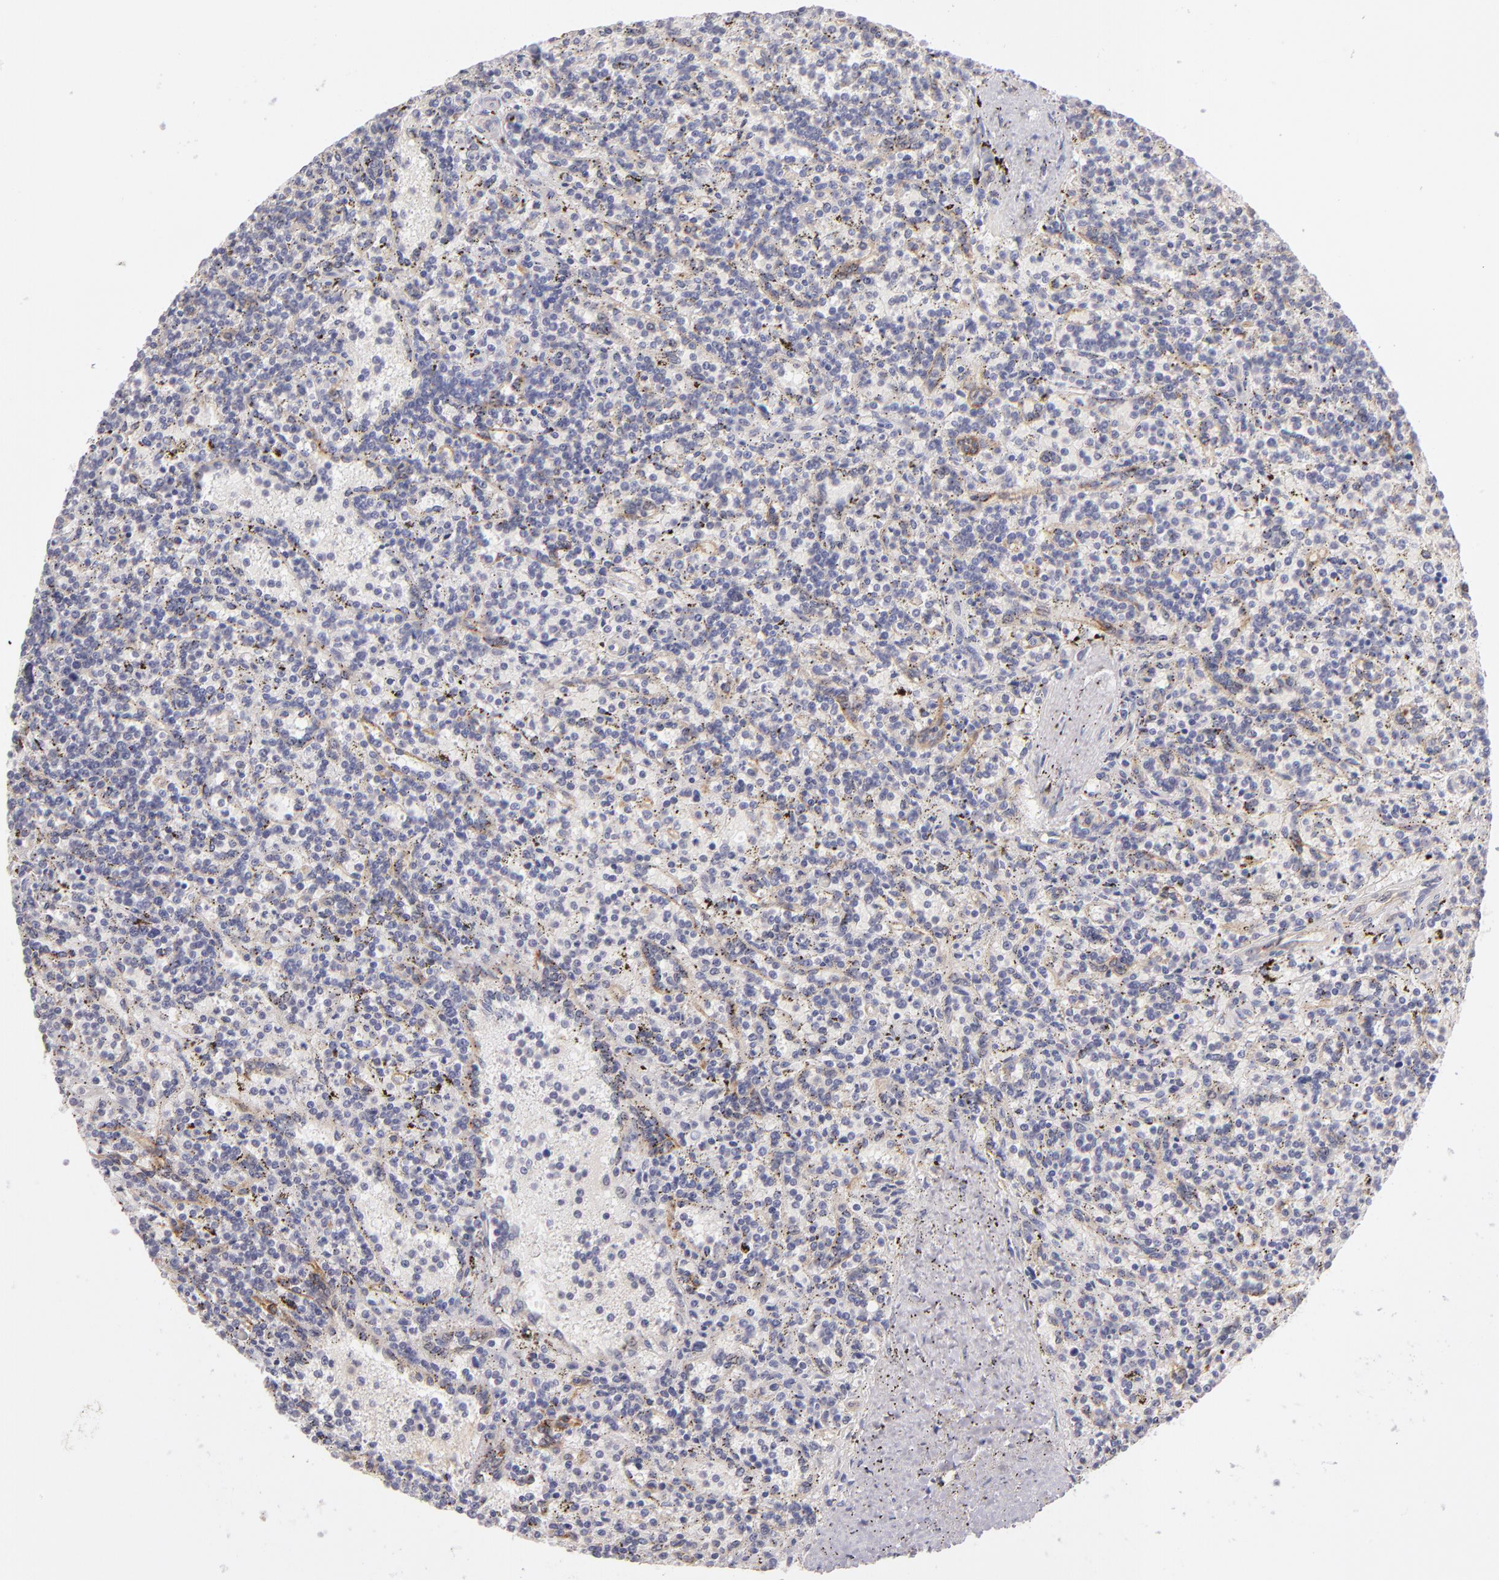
{"staining": {"intensity": "negative", "quantity": "none", "location": "none"}, "tissue": "lymphoma", "cell_type": "Tumor cells", "image_type": "cancer", "snomed": [{"axis": "morphology", "description": "Malignant lymphoma, non-Hodgkin's type, Low grade"}, {"axis": "topography", "description": "Spleen"}], "caption": "This is an immunohistochemistry photomicrograph of human lymphoma. There is no positivity in tumor cells.", "gene": "THBD", "patient": {"sex": "male", "age": 73}}